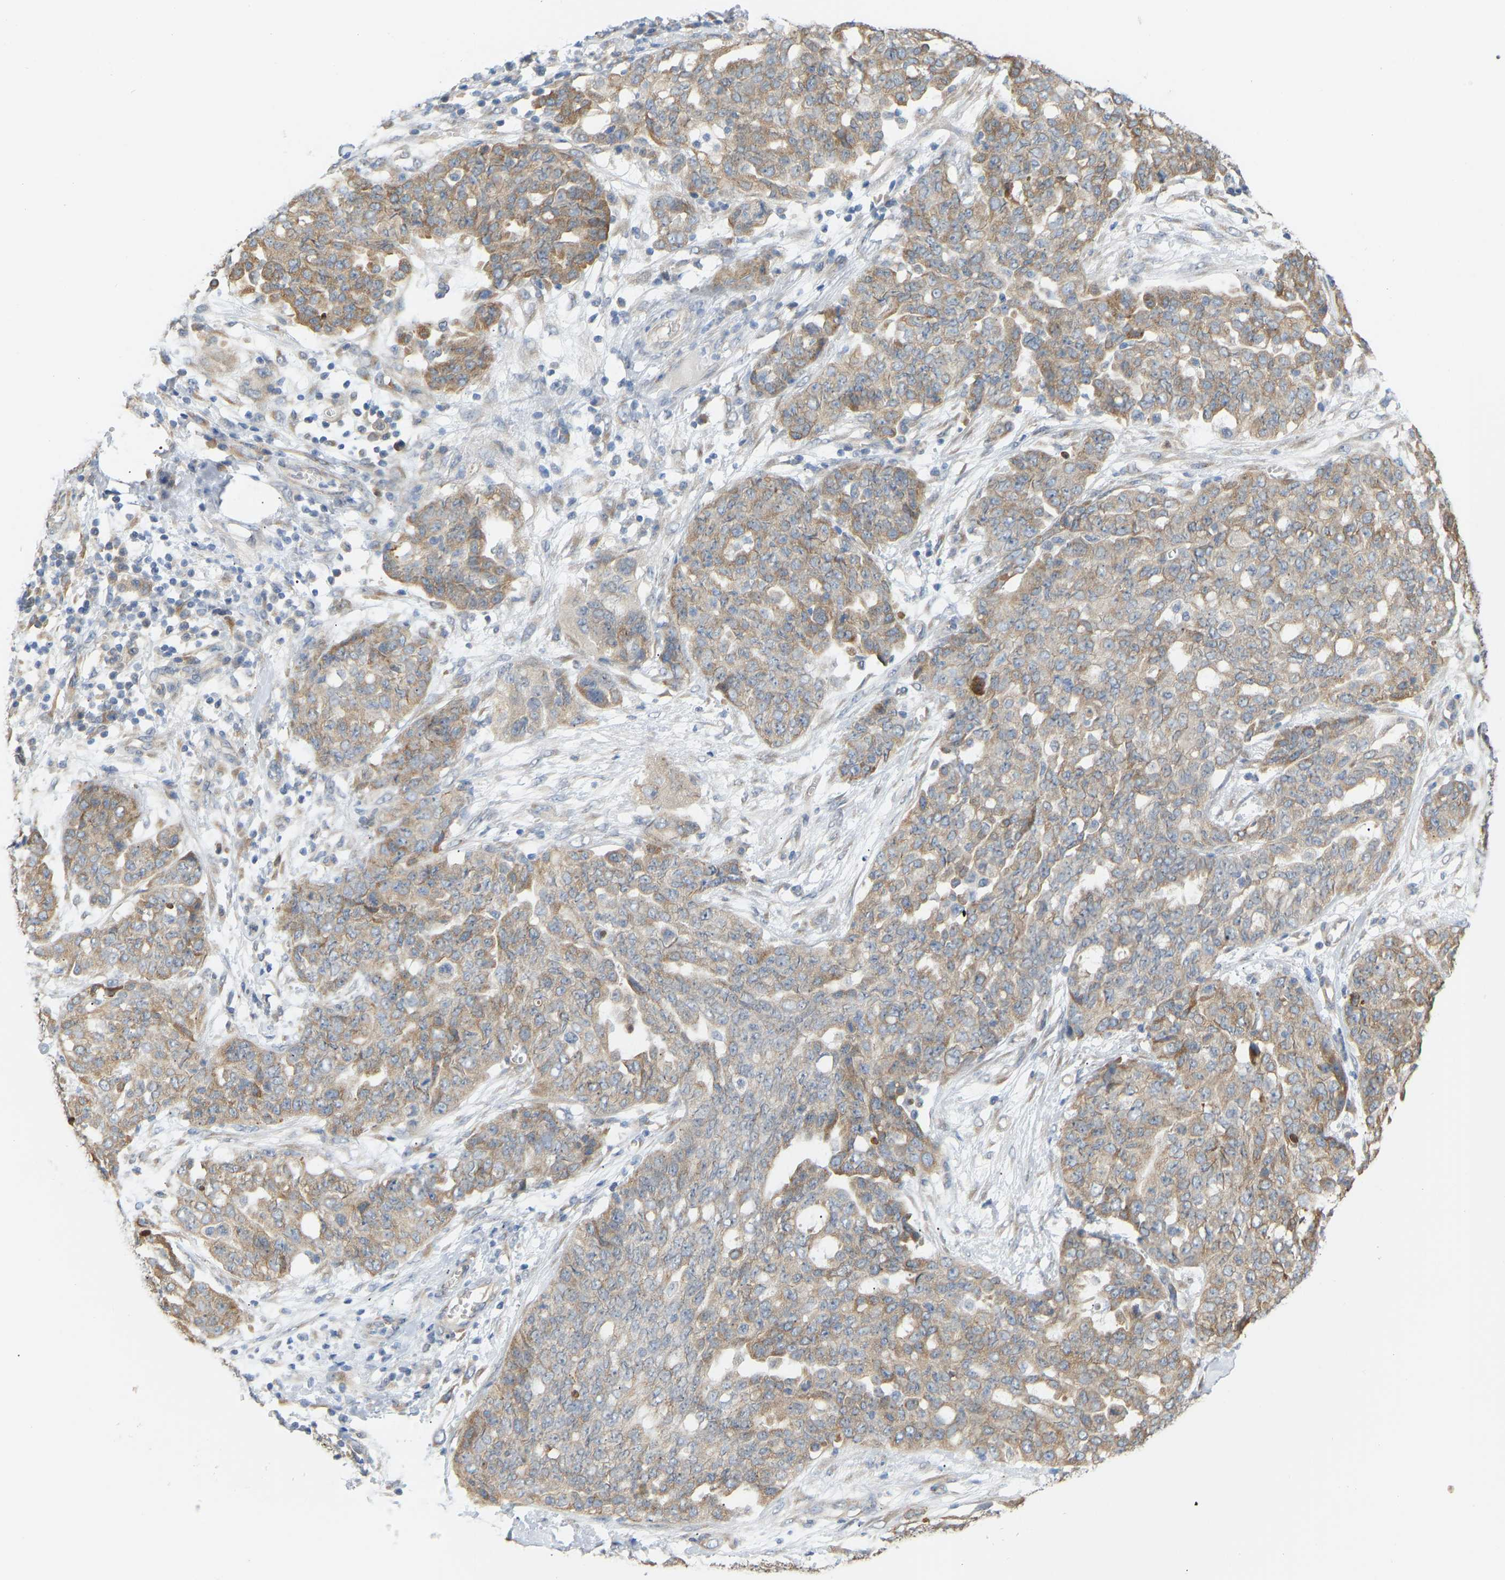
{"staining": {"intensity": "moderate", "quantity": ">75%", "location": "cytoplasmic/membranous"}, "tissue": "ovarian cancer", "cell_type": "Tumor cells", "image_type": "cancer", "snomed": [{"axis": "morphology", "description": "Cystadenocarcinoma, serous, NOS"}, {"axis": "topography", "description": "Soft tissue"}, {"axis": "topography", "description": "Ovary"}], "caption": "High-power microscopy captured an IHC photomicrograph of ovarian cancer, revealing moderate cytoplasmic/membranous positivity in approximately >75% of tumor cells.", "gene": "BEND3", "patient": {"sex": "female", "age": 57}}